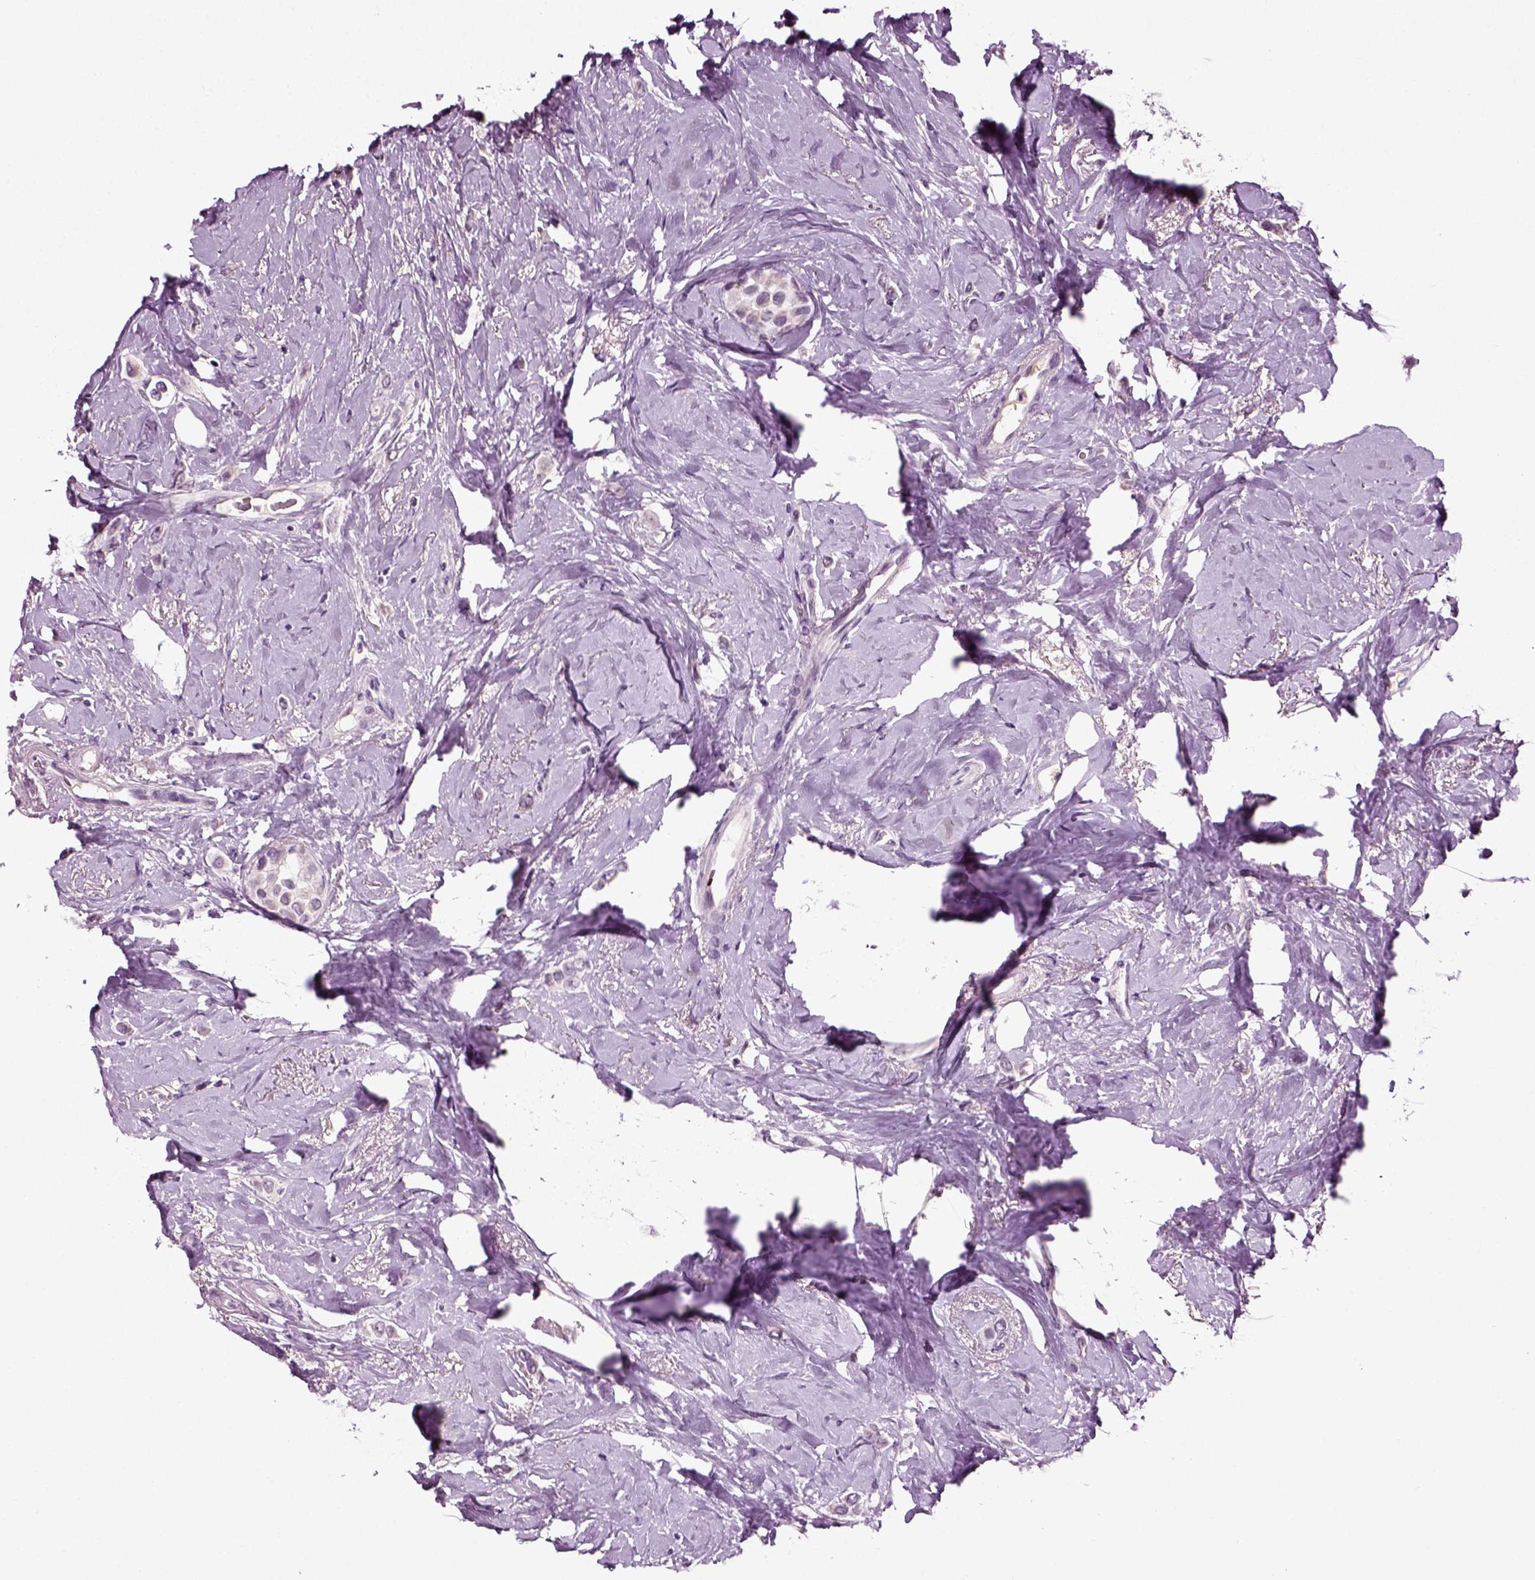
{"staining": {"intensity": "negative", "quantity": "none", "location": "none"}, "tissue": "breast cancer", "cell_type": "Tumor cells", "image_type": "cancer", "snomed": [{"axis": "morphology", "description": "Lobular carcinoma"}, {"axis": "topography", "description": "Breast"}], "caption": "High power microscopy image of an IHC photomicrograph of lobular carcinoma (breast), revealing no significant expression in tumor cells.", "gene": "SPATA17", "patient": {"sex": "female", "age": 66}}